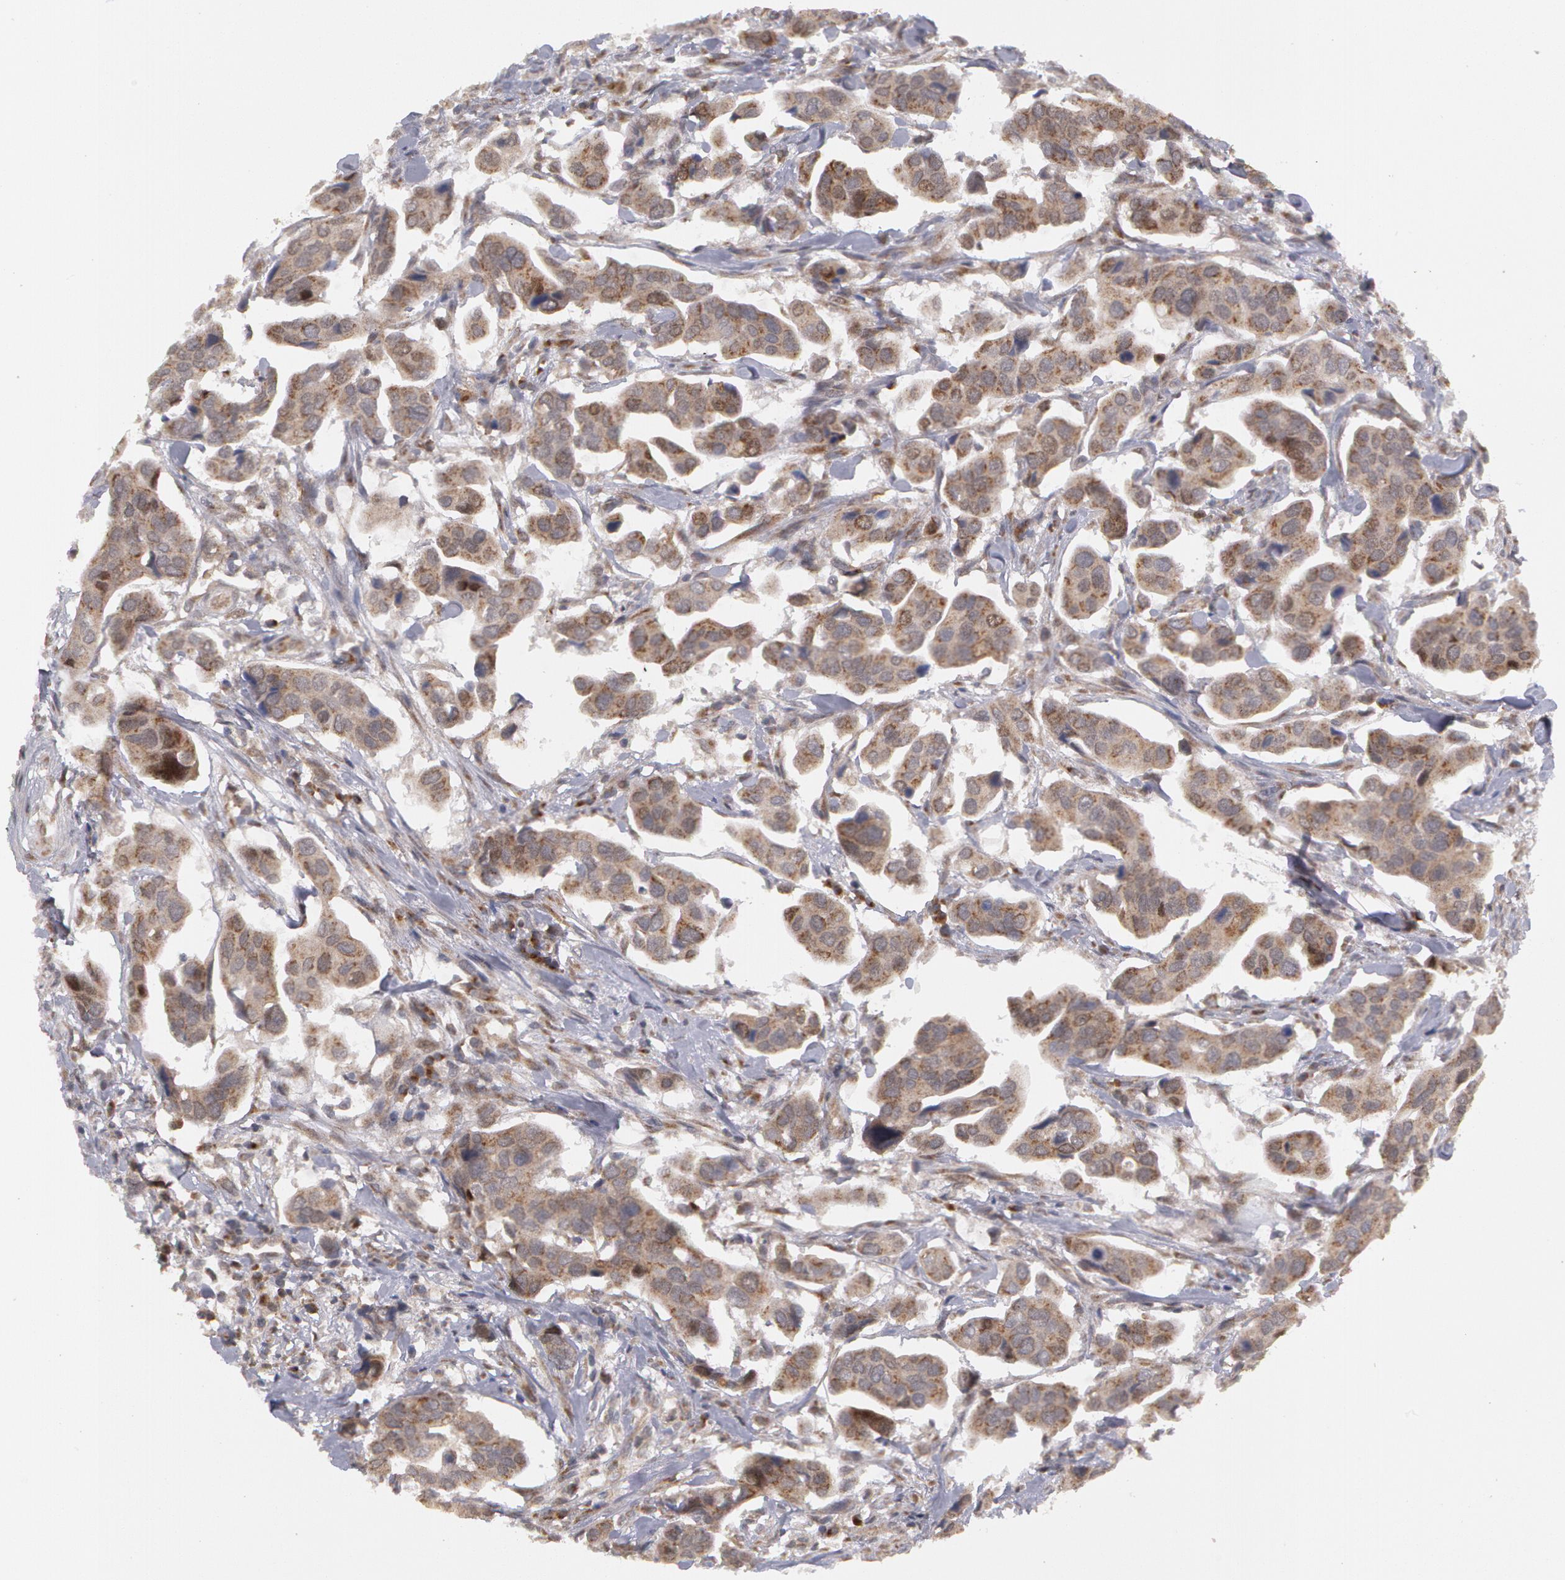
{"staining": {"intensity": "weak", "quantity": "<25%", "location": "cytoplasmic/membranous"}, "tissue": "urothelial cancer", "cell_type": "Tumor cells", "image_type": "cancer", "snomed": [{"axis": "morphology", "description": "Adenocarcinoma, NOS"}, {"axis": "topography", "description": "Urinary bladder"}], "caption": "Human adenocarcinoma stained for a protein using immunohistochemistry demonstrates no positivity in tumor cells.", "gene": "STX5", "patient": {"sex": "male", "age": 61}}